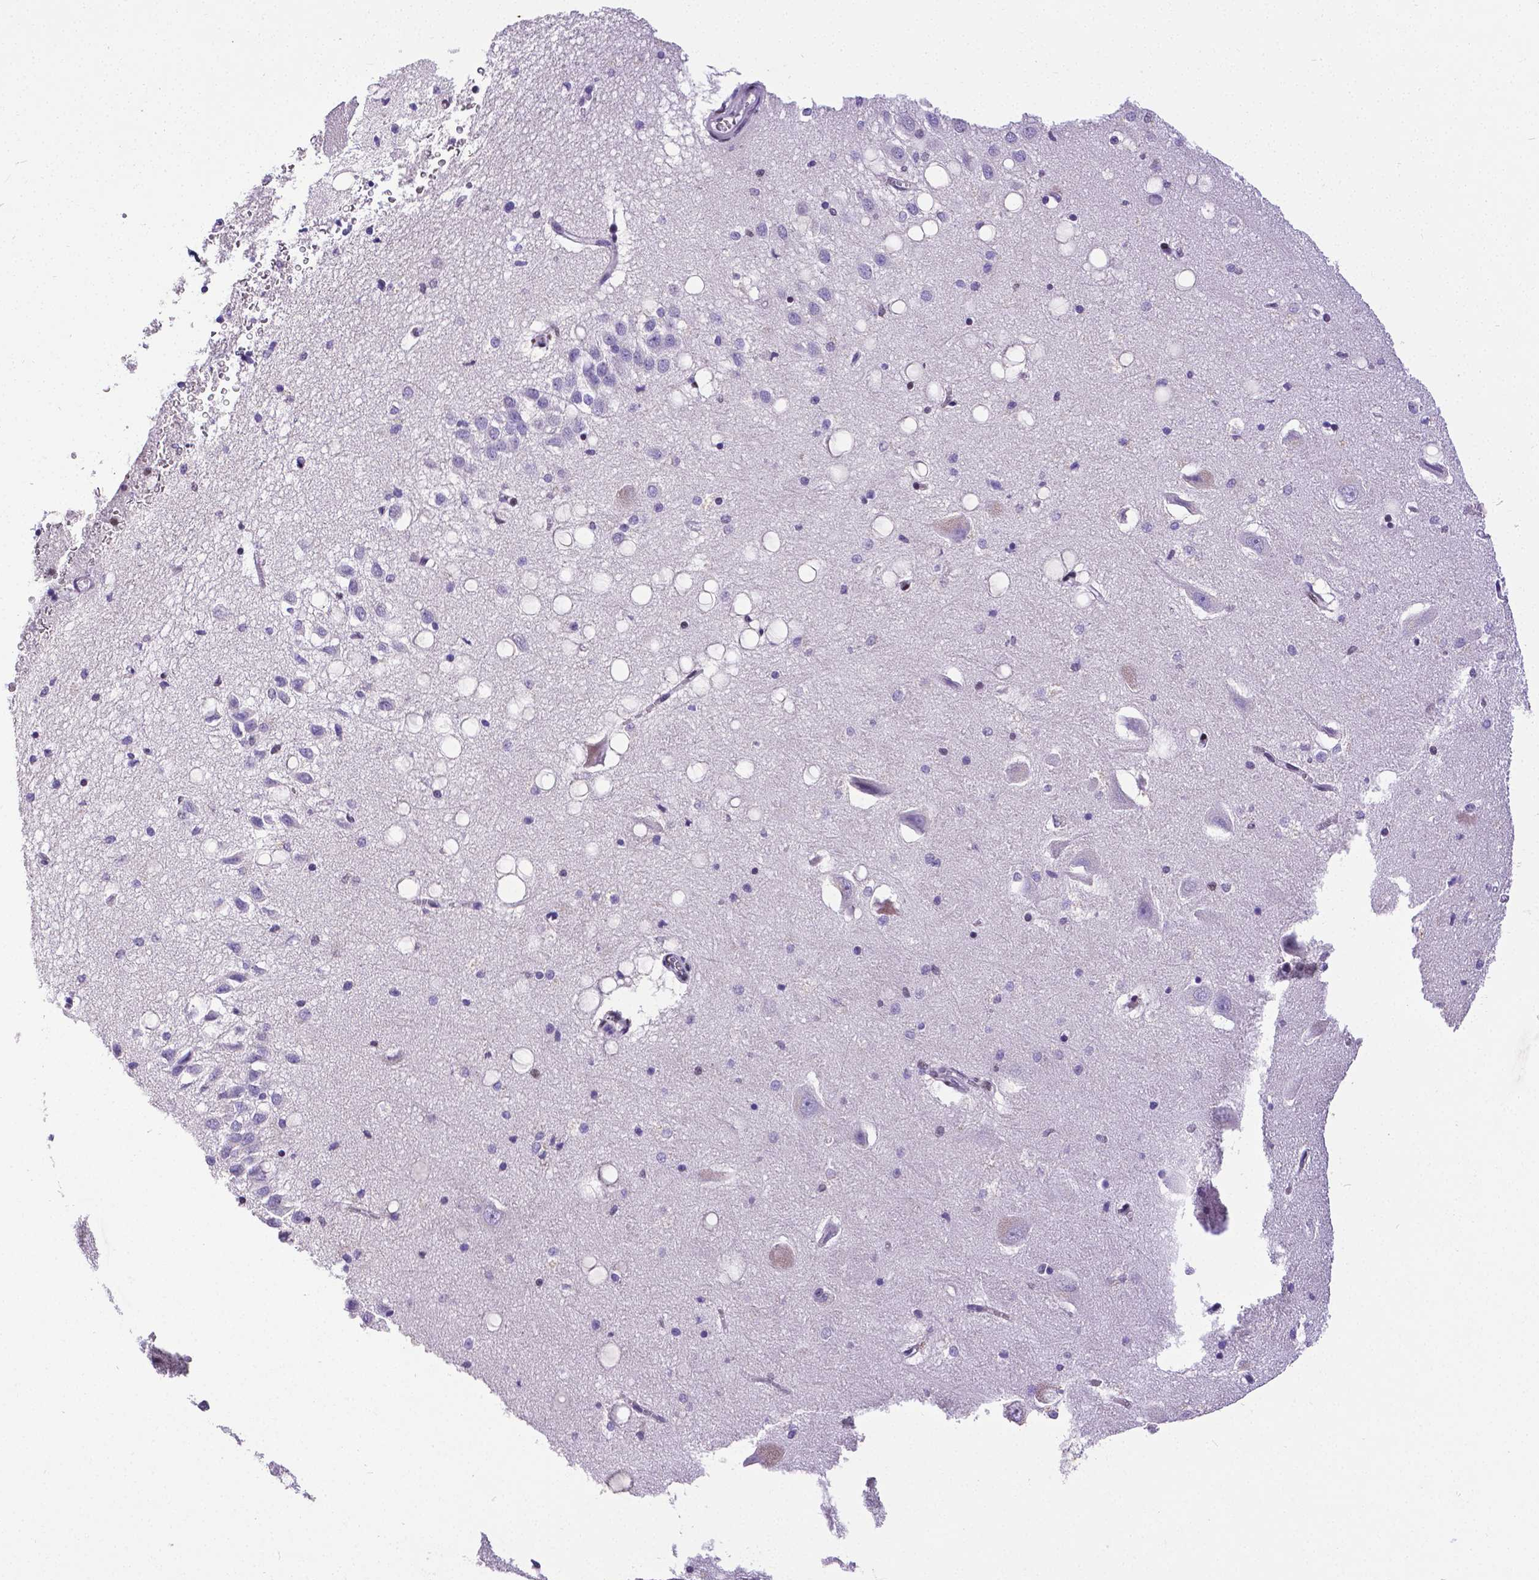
{"staining": {"intensity": "moderate", "quantity": "<25%", "location": "nuclear"}, "tissue": "hippocampus", "cell_type": "Glial cells", "image_type": "normal", "snomed": [{"axis": "morphology", "description": "Normal tissue, NOS"}, {"axis": "topography", "description": "Hippocampus"}], "caption": "Hippocampus stained for a protein (brown) reveals moderate nuclear positive expression in about <25% of glial cells.", "gene": "REST", "patient": {"sex": "male", "age": 58}}